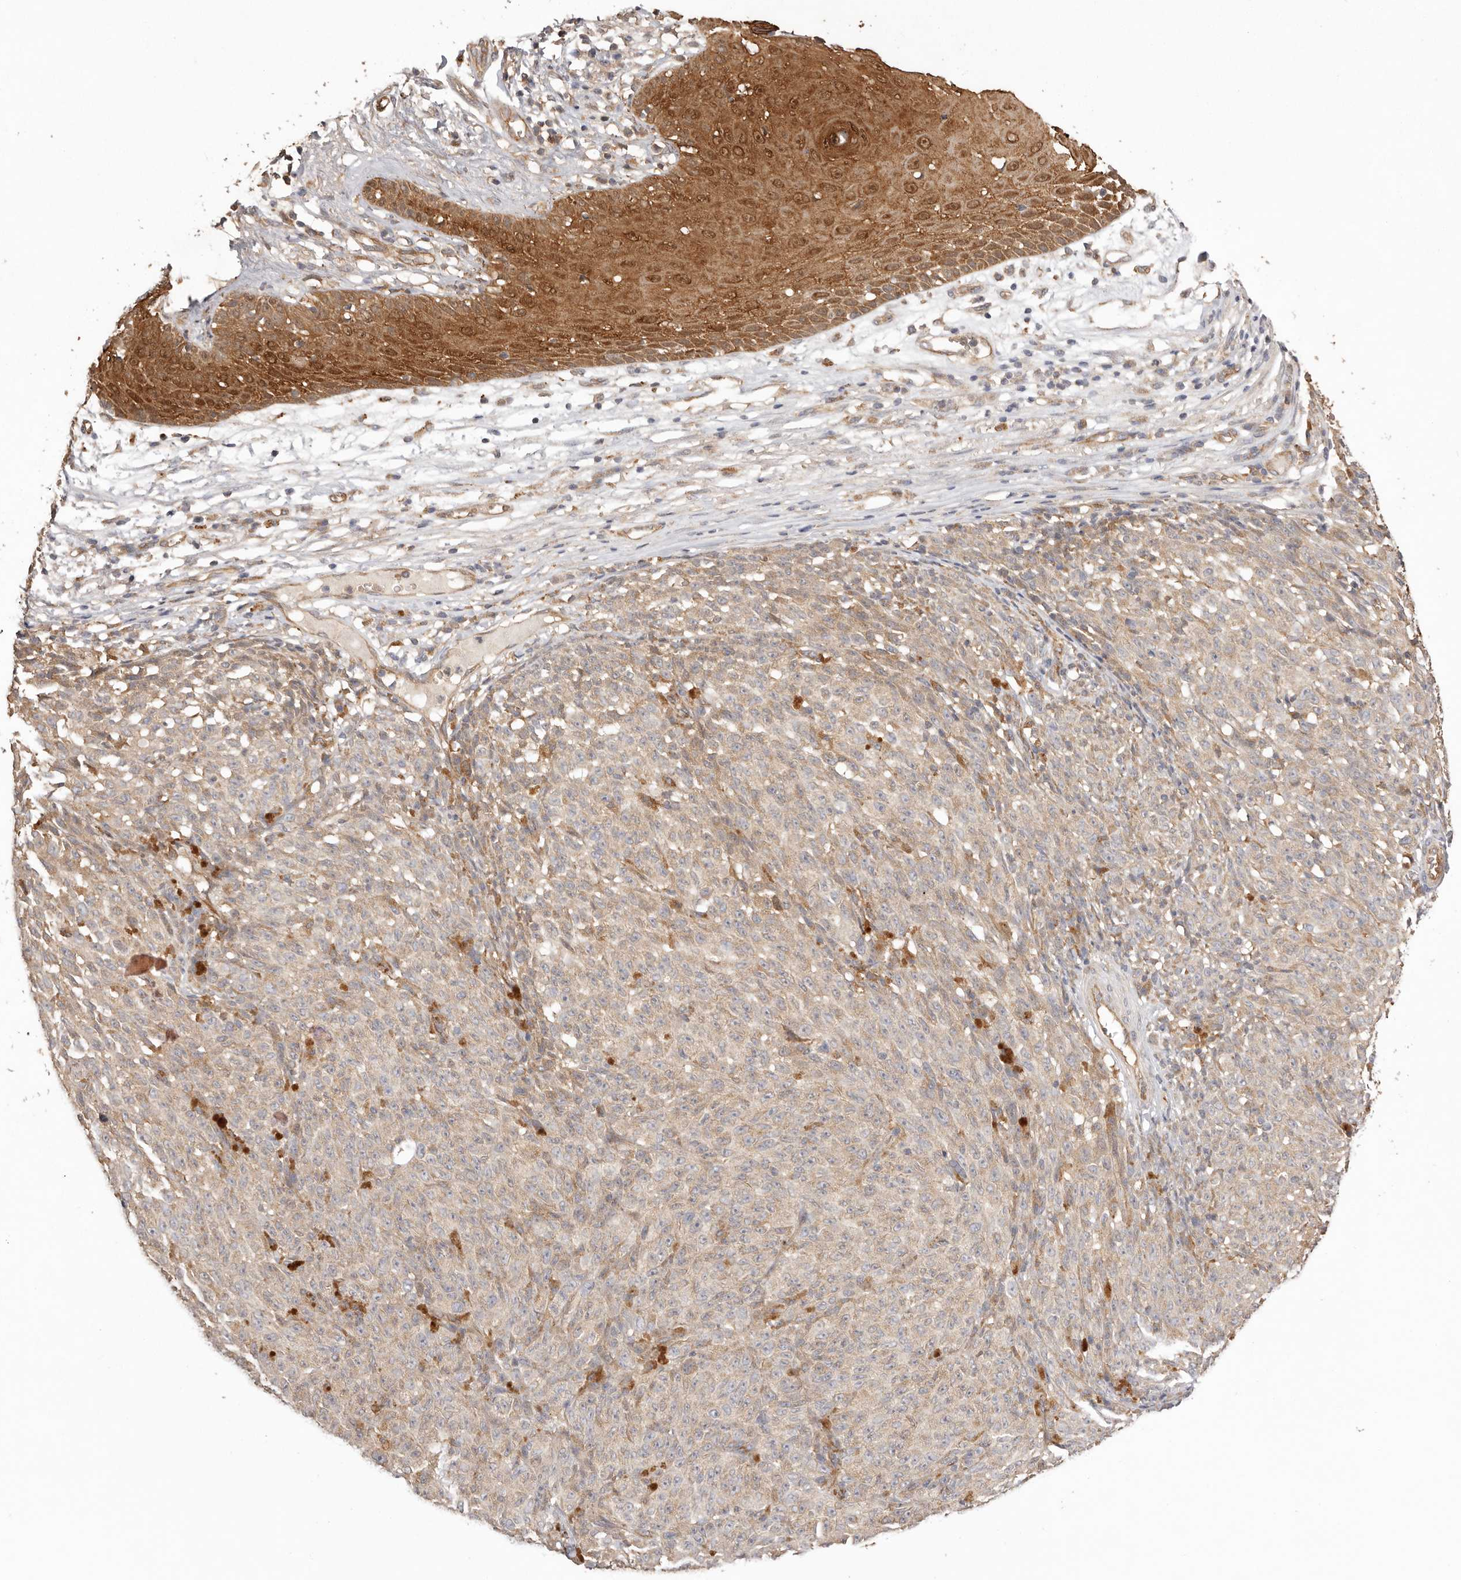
{"staining": {"intensity": "weak", "quantity": "<25%", "location": "cytoplasmic/membranous"}, "tissue": "melanoma", "cell_type": "Tumor cells", "image_type": "cancer", "snomed": [{"axis": "morphology", "description": "Malignant melanoma, NOS"}, {"axis": "topography", "description": "Skin"}], "caption": "Malignant melanoma was stained to show a protein in brown. There is no significant staining in tumor cells.", "gene": "UBR2", "patient": {"sex": "female", "age": 82}}